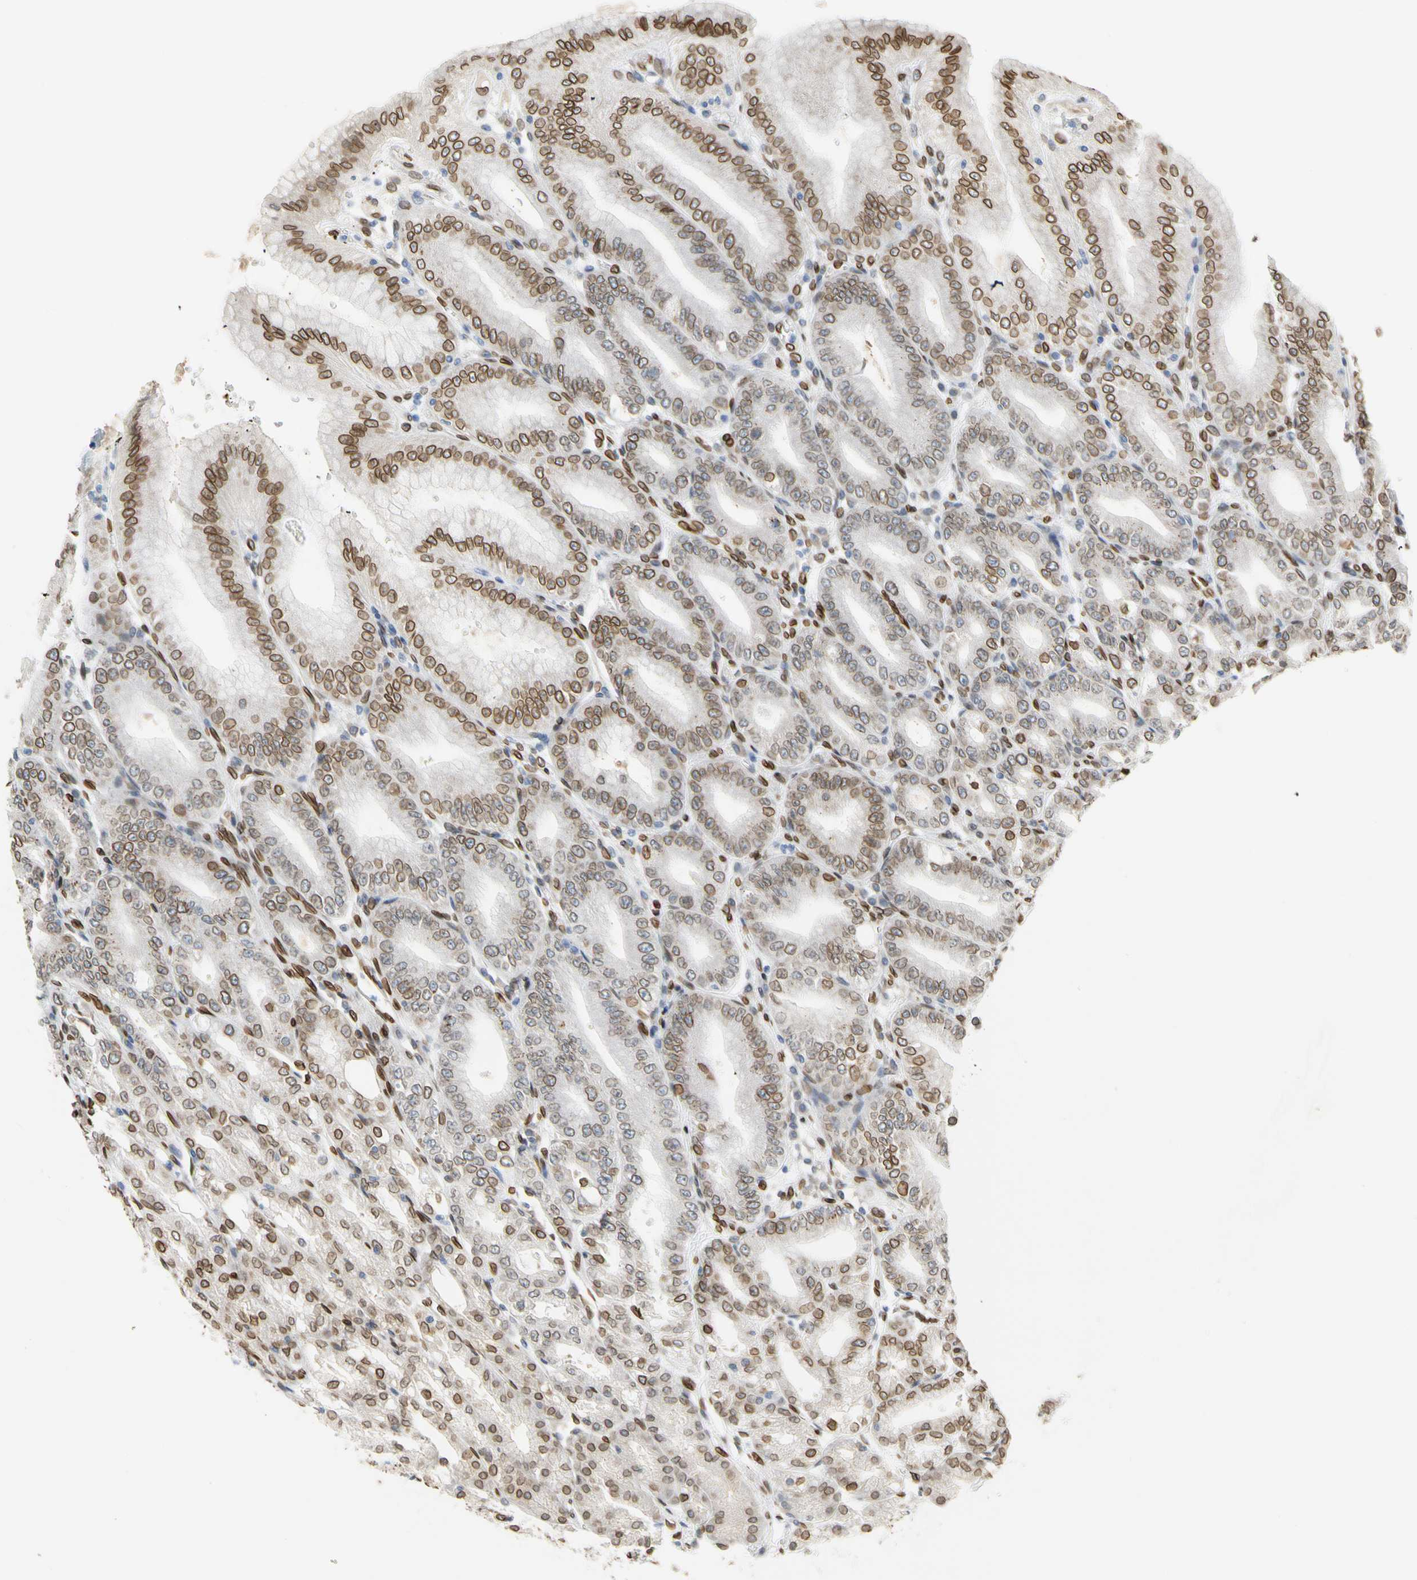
{"staining": {"intensity": "strong", "quantity": ">75%", "location": "cytoplasmic/membranous,nuclear"}, "tissue": "stomach", "cell_type": "Glandular cells", "image_type": "normal", "snomed": [{"axis": "morphology", "description": "Normal tissue, NOS"}, {"axis": "topography", "description": "Stomach, lower"}], "caption": "Protein staining shows strong cytoplasmic/membranous,nuclear positivity in approximately >75% of glandular cells in unremarkable stomach.", "gene": "SUN1", "patient": {"sex": "male", "age": 71}}